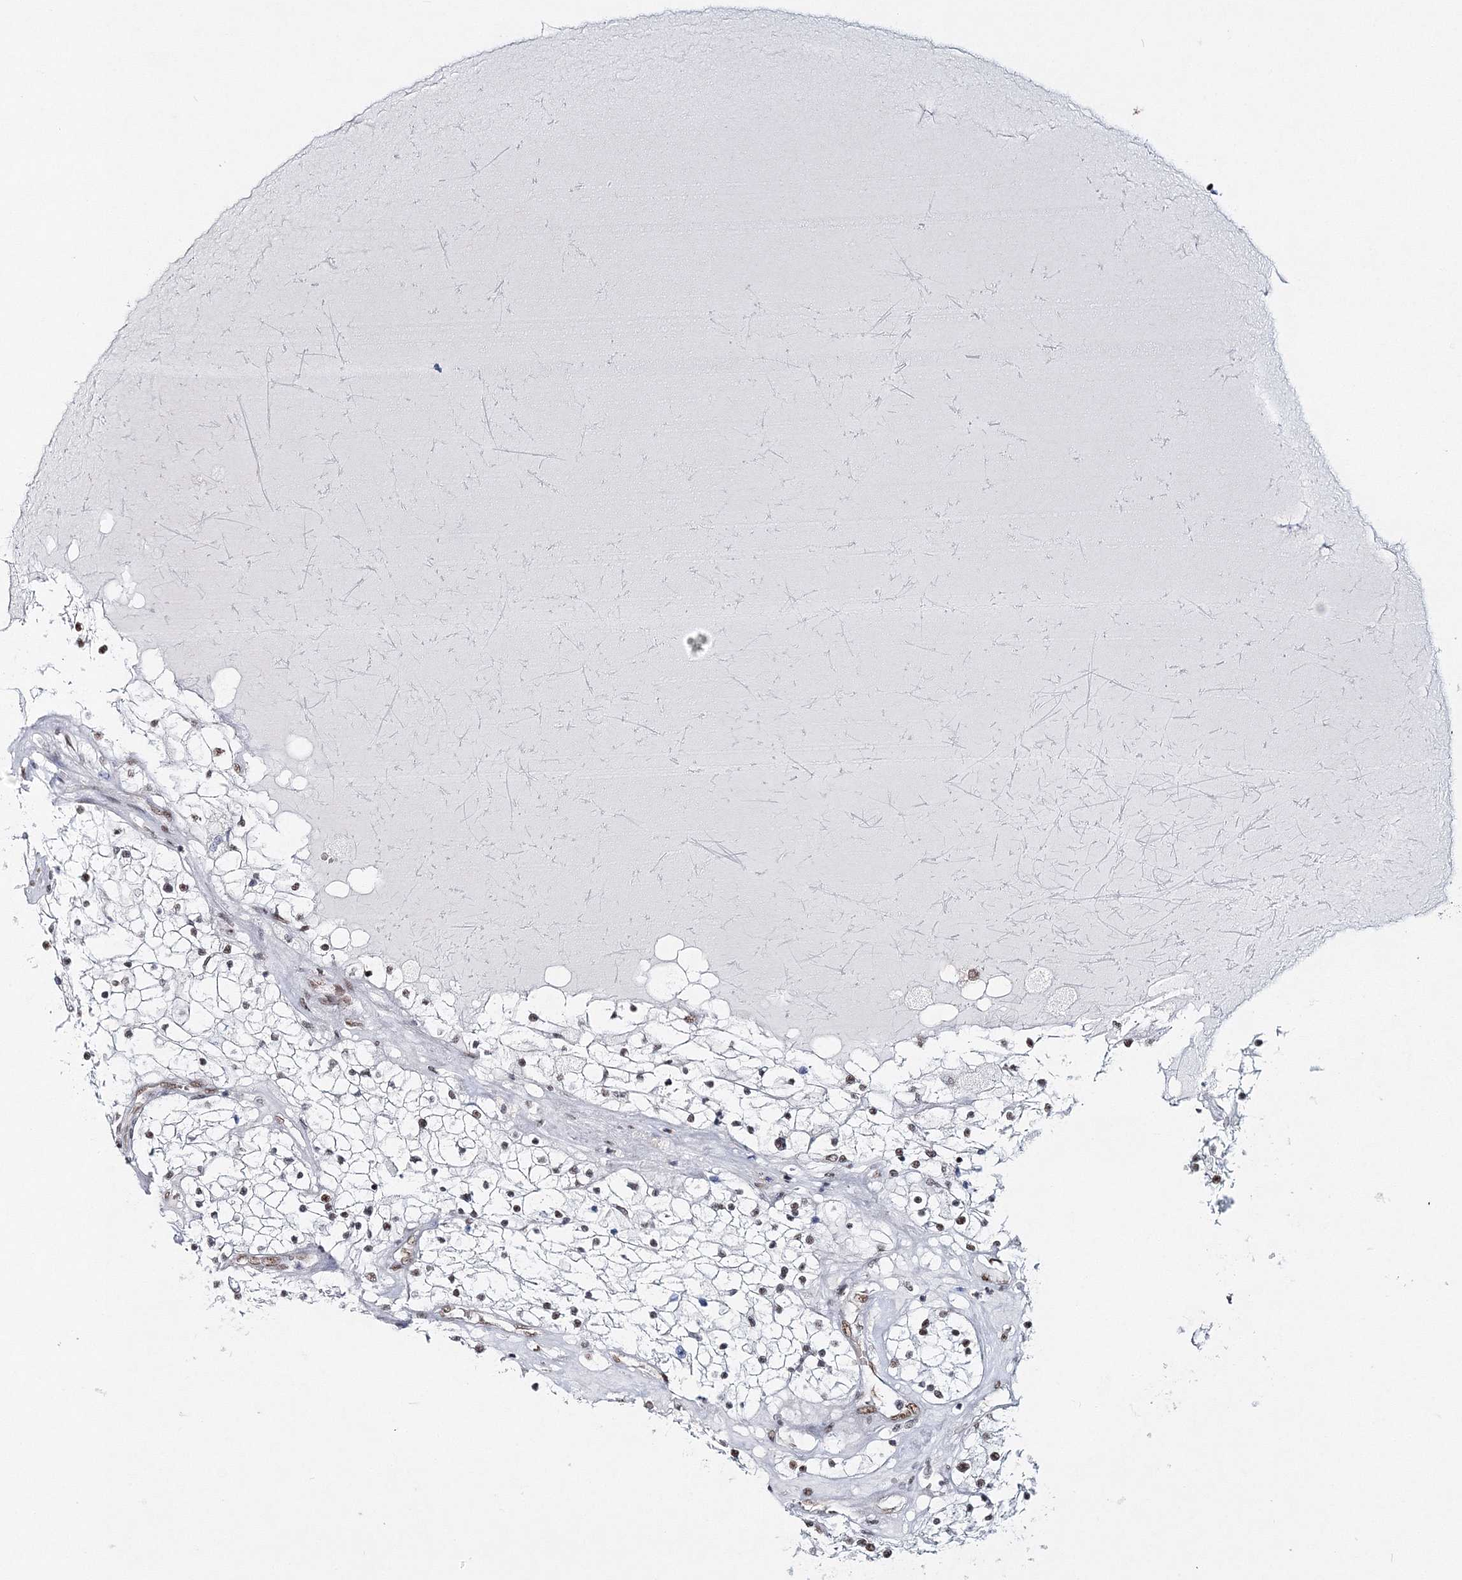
{"staining": {"intensity": "negative", "quantity": "none", "location": "none"}, "tissue": "renal cancer", "cell_type": "Tumor cells", "image_type": "cancer", "snomed": [{"axis": "morphology", "description": "Normal tissue, NOS"}, {"axis": "morphology", "description": "Adenocarcinoma, NOS"}, {"axis": "topography", "description": "Kidney"}], "caption": "Immunohistochemical staining of human renal cancer shows no significant expression in tumor cells. (DAB (3,3'-diaminobenzidine) immunohistochemistry (IHC), high magnification).", "gene": "QRICH1", "patient": {"sex": "male", "age": 68}}